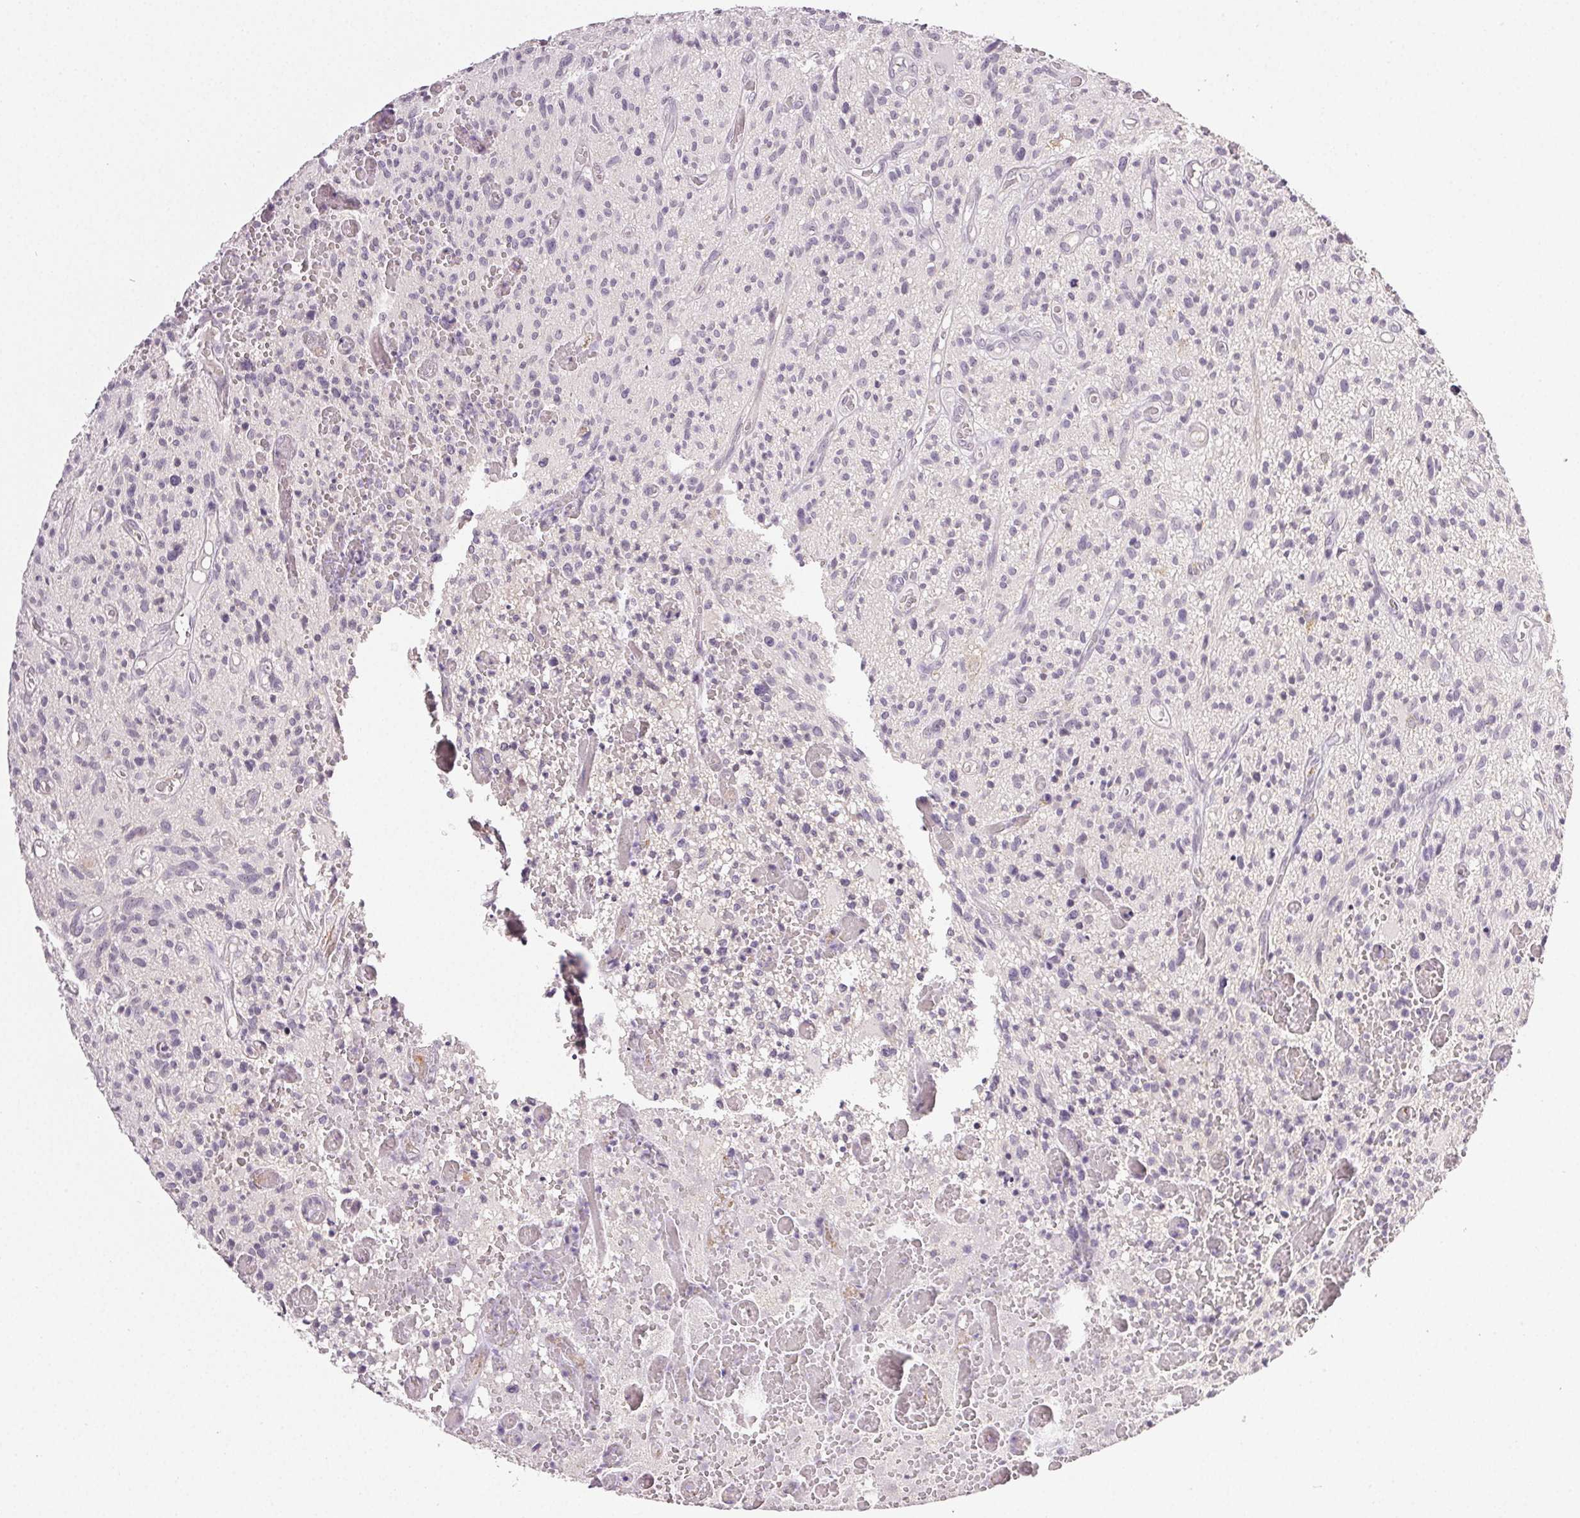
{"staining": {"intensity": "negative", "quantity": "none", "location": "none"}, "tissue": "glioma", "cell_type": "Tumor cells", "image_type": "cancer", "snomed": [{"axis": "morphology", "description": "Glioma, malignant, High grade"}, {"axis": "topography", "description": "Brain"}], "caption": "High power microscopy histopathology image of an immunohistochemistry (IHC) micrograph of malignant glioma (high-grade), revealing no significant staining in tumor cells.", "gene": "PLCB1", "patient": {"sex": "male", "age": 75}}